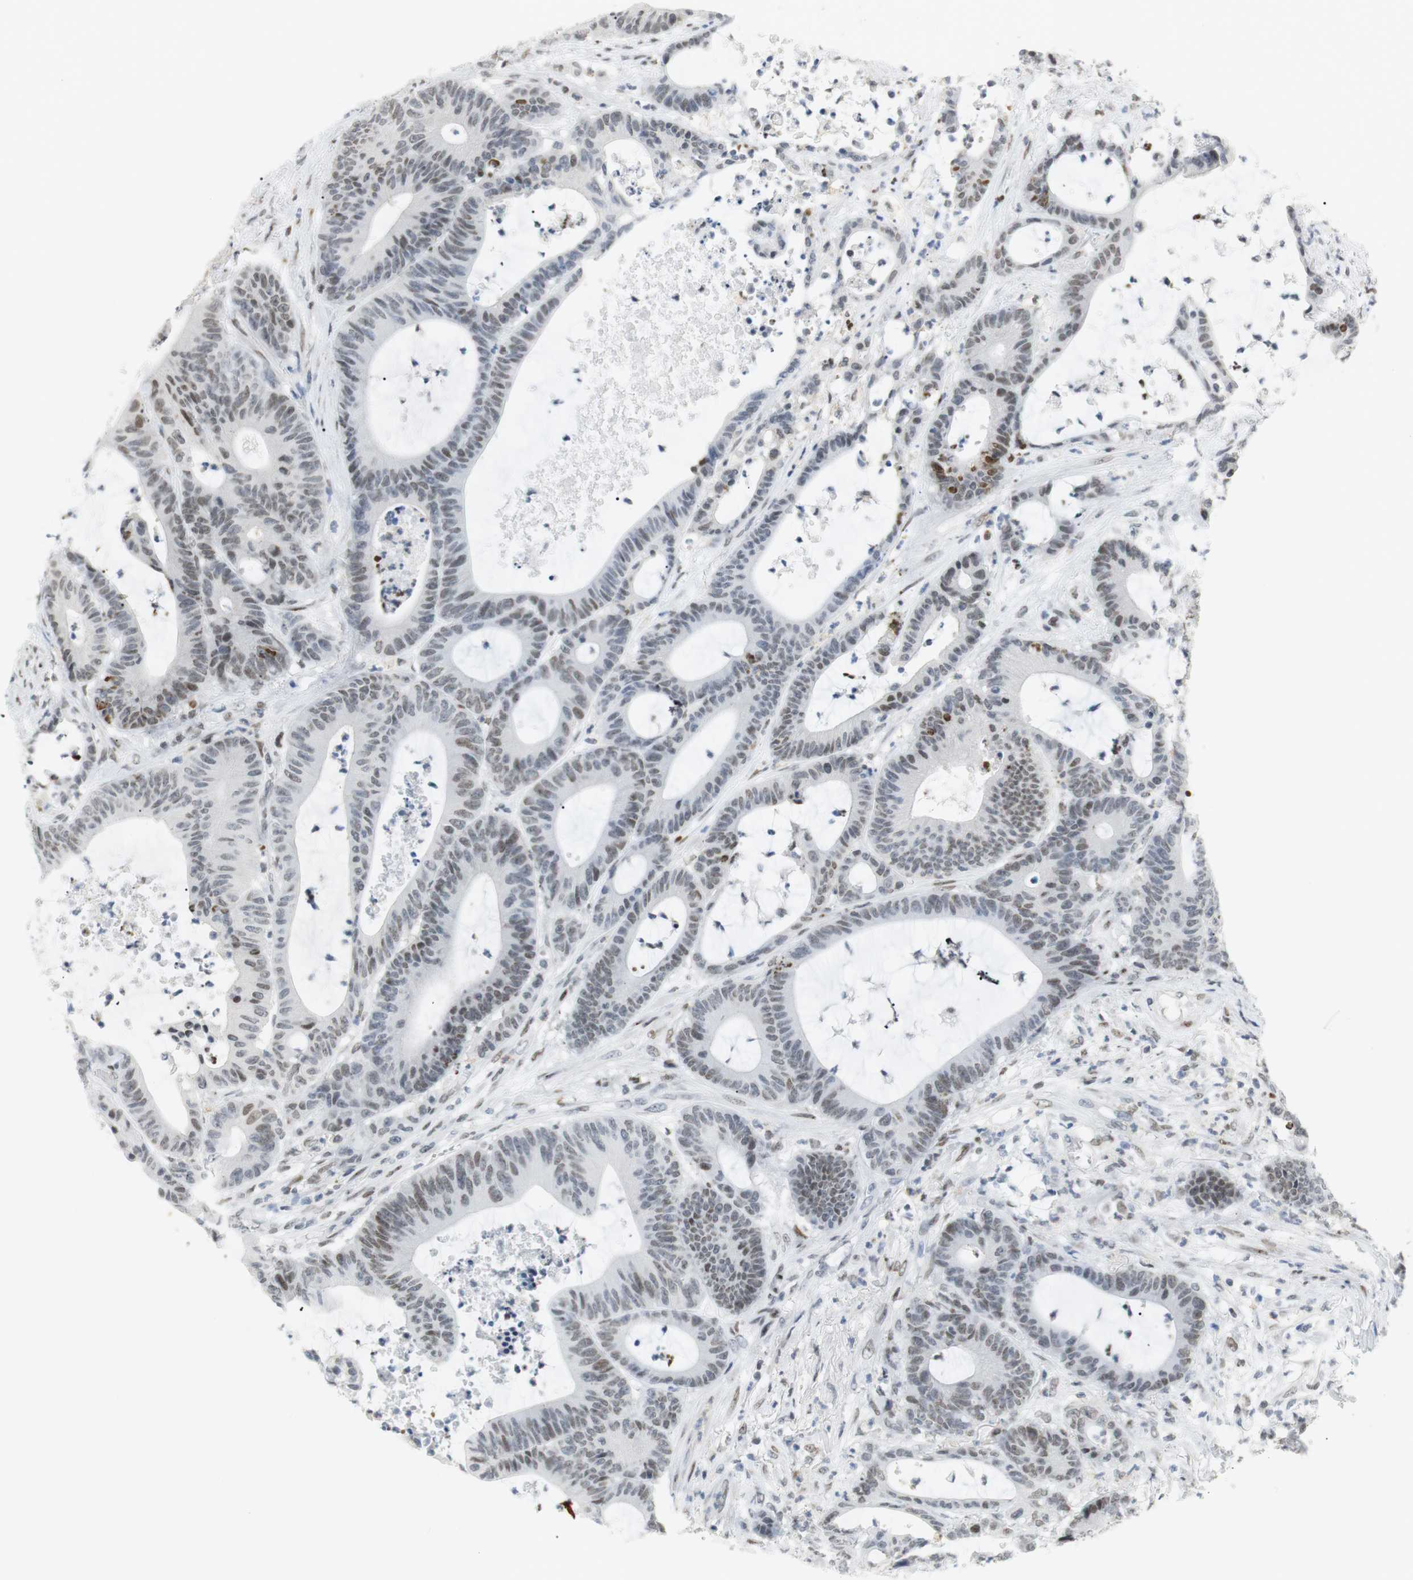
{"staining": {"intensity": "moderate", "quantity": "<25%", "location": "nuclear"}, "tissue": "colorectal cancer", "cell_type": "Tumor cells", "image_type": "cancer", "snomed": [{"axis": "morphology", "description": "Adenocarcinoma, NOS"}, {"axis": "topography", "description": "Colon"}], "caption": "IHC micrograph of colorectal cancer (adenocarcinoma) stained for a protein (brown), which displays low levels of moderate nuclear positivity in about <25% of tumor cells.", "gene": "BMI1", "patient": {"sex": "female", "age": 84}}